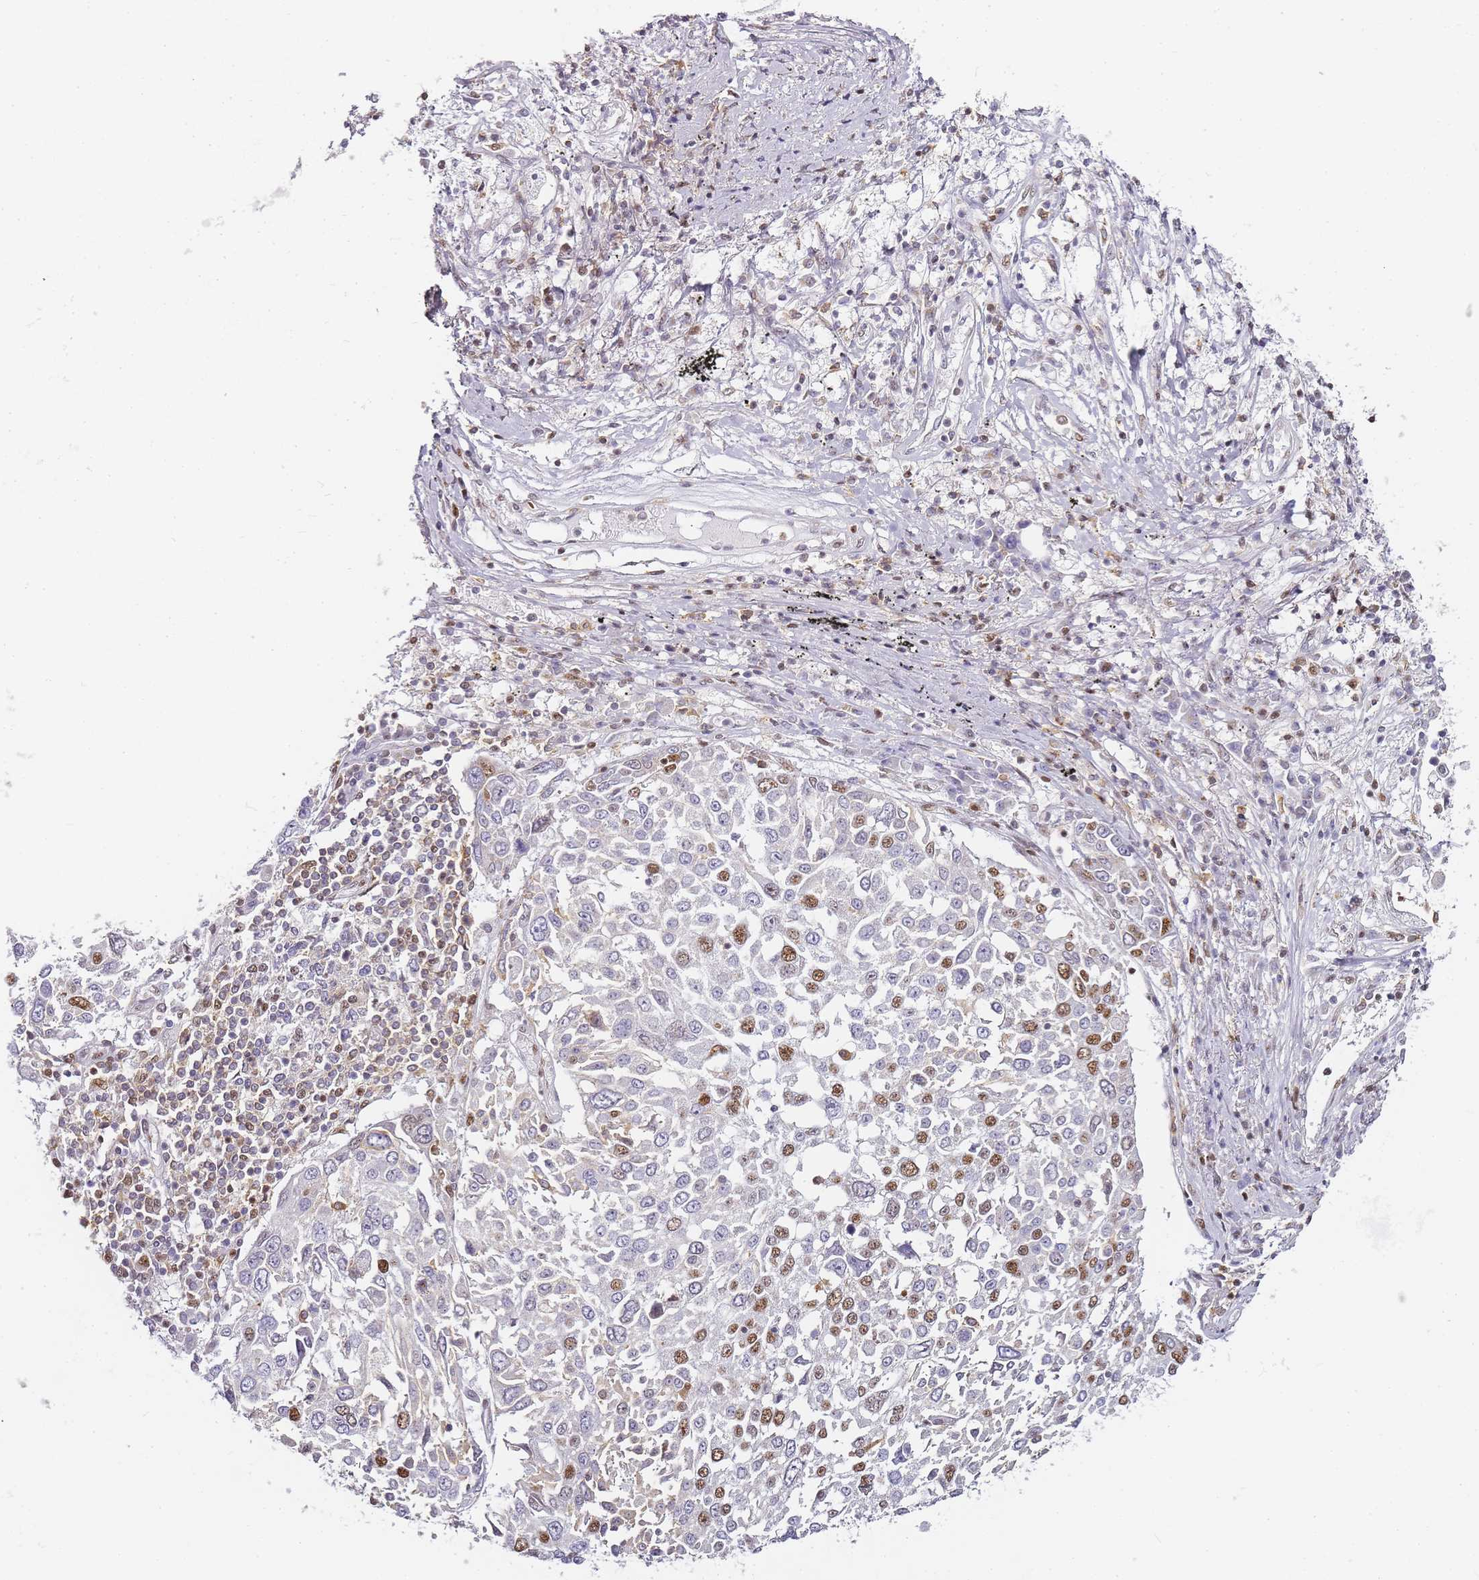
{"staining": {"intensity": "moderate", "quantity": "<25%", "location": "nuclear"}, "tissue": "lung cancer", "cell_type": "Tumor cells", "image_type": "cancer", "snomed": [{"axis": "morphology", "description": "Squamous cell carcinoma, NOS"}, {"axis": "topography", "description": "Lung"}], "caption": "DAB immunohistochemical staining of lung squamous cell carcinoma displays moderate nuclear protein expression in about <25% of tumor cells.", "gene": "JAKMIP1", "patient": {"sex": "male", "age": 65}}